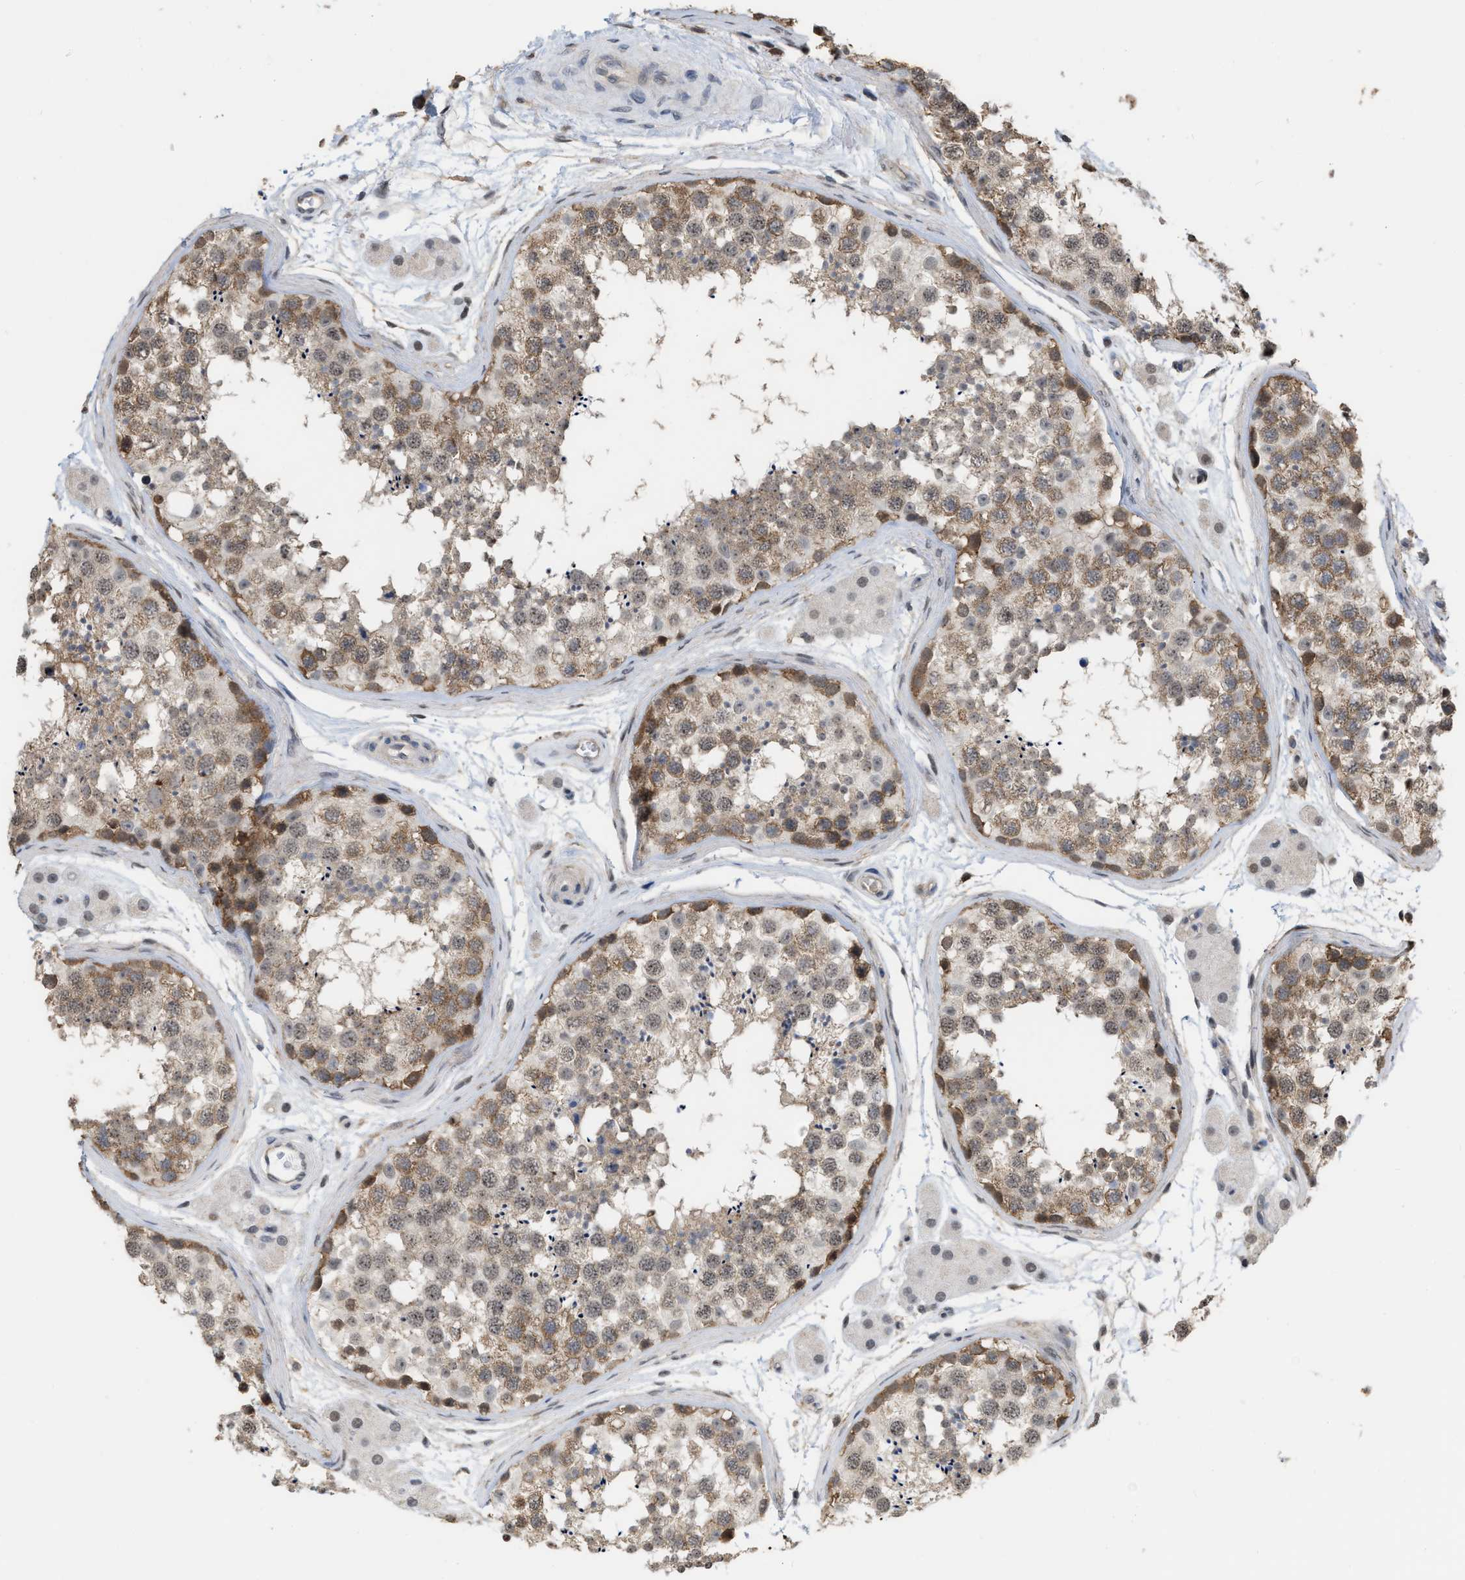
{"staining": {"intensity": "moderate", "quantity": "25%-75%", "location": "cytoplasmic/membranous"}, "tissue": "testis", "cell_type": "Cells in seminiferous ducts", "image_type": "normal", "snomed": [{"axis": "morphology", "description": "Normal tissue, NOS"}, {"axis": "topography", "description": "Testis"}], "caption": "Moderate cytoplasmic/membranous staining is present in approximately 25%-75% of cells in seminiferous ducts in normal testis.", "gene": "BAIAP2L1", "patient": {"sex": "male", "age": 56}}